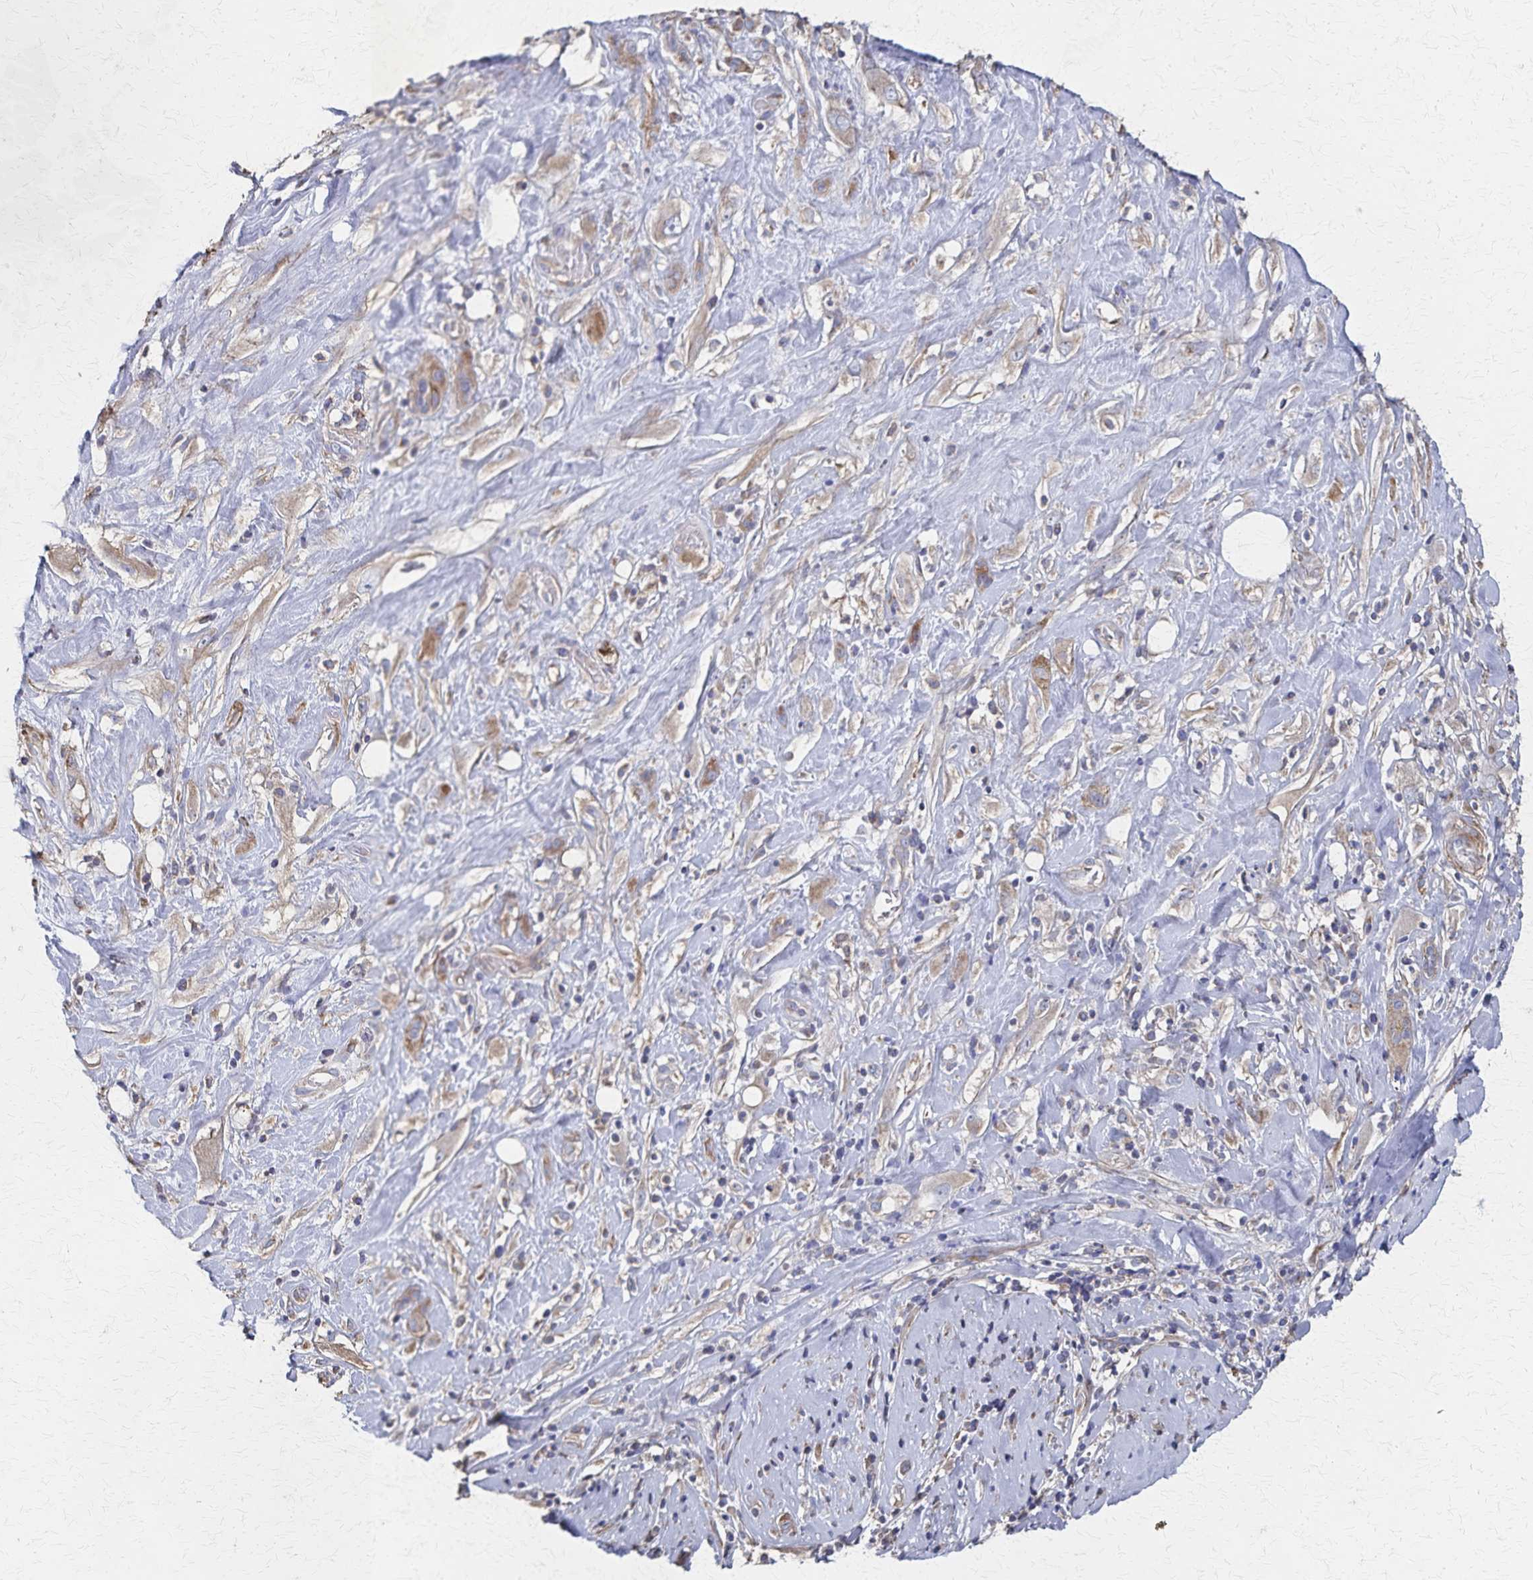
{"staining": {"intensity": "weak", "quantity": ">75%", "location": "cytoplasmic/membranous"}, "tissue": "skin cancer", "cell_type": "Tumor cells", "image_type": "cancer", "snomed": [{"axis": "morphology", "description": "Squamous cell carcinoma, NOS"}, {"axis": "topography", "description": "Skin"}], "caption": "Immunohistochemistry staining of skin cancer, which demonstrates low levels of weak cytoplasmic/membranous expression in about >75% of tumor cells indicating weak cytoplasmic/membranous protein expression. The staining was performed using DAB (3,3'-diaminobenzidine) (brown) for protein detection and nuclei were counterstained in hematoxylin (blue).", "gene": "PGAP2", "patient": {"sex": "male", "age": 82}}